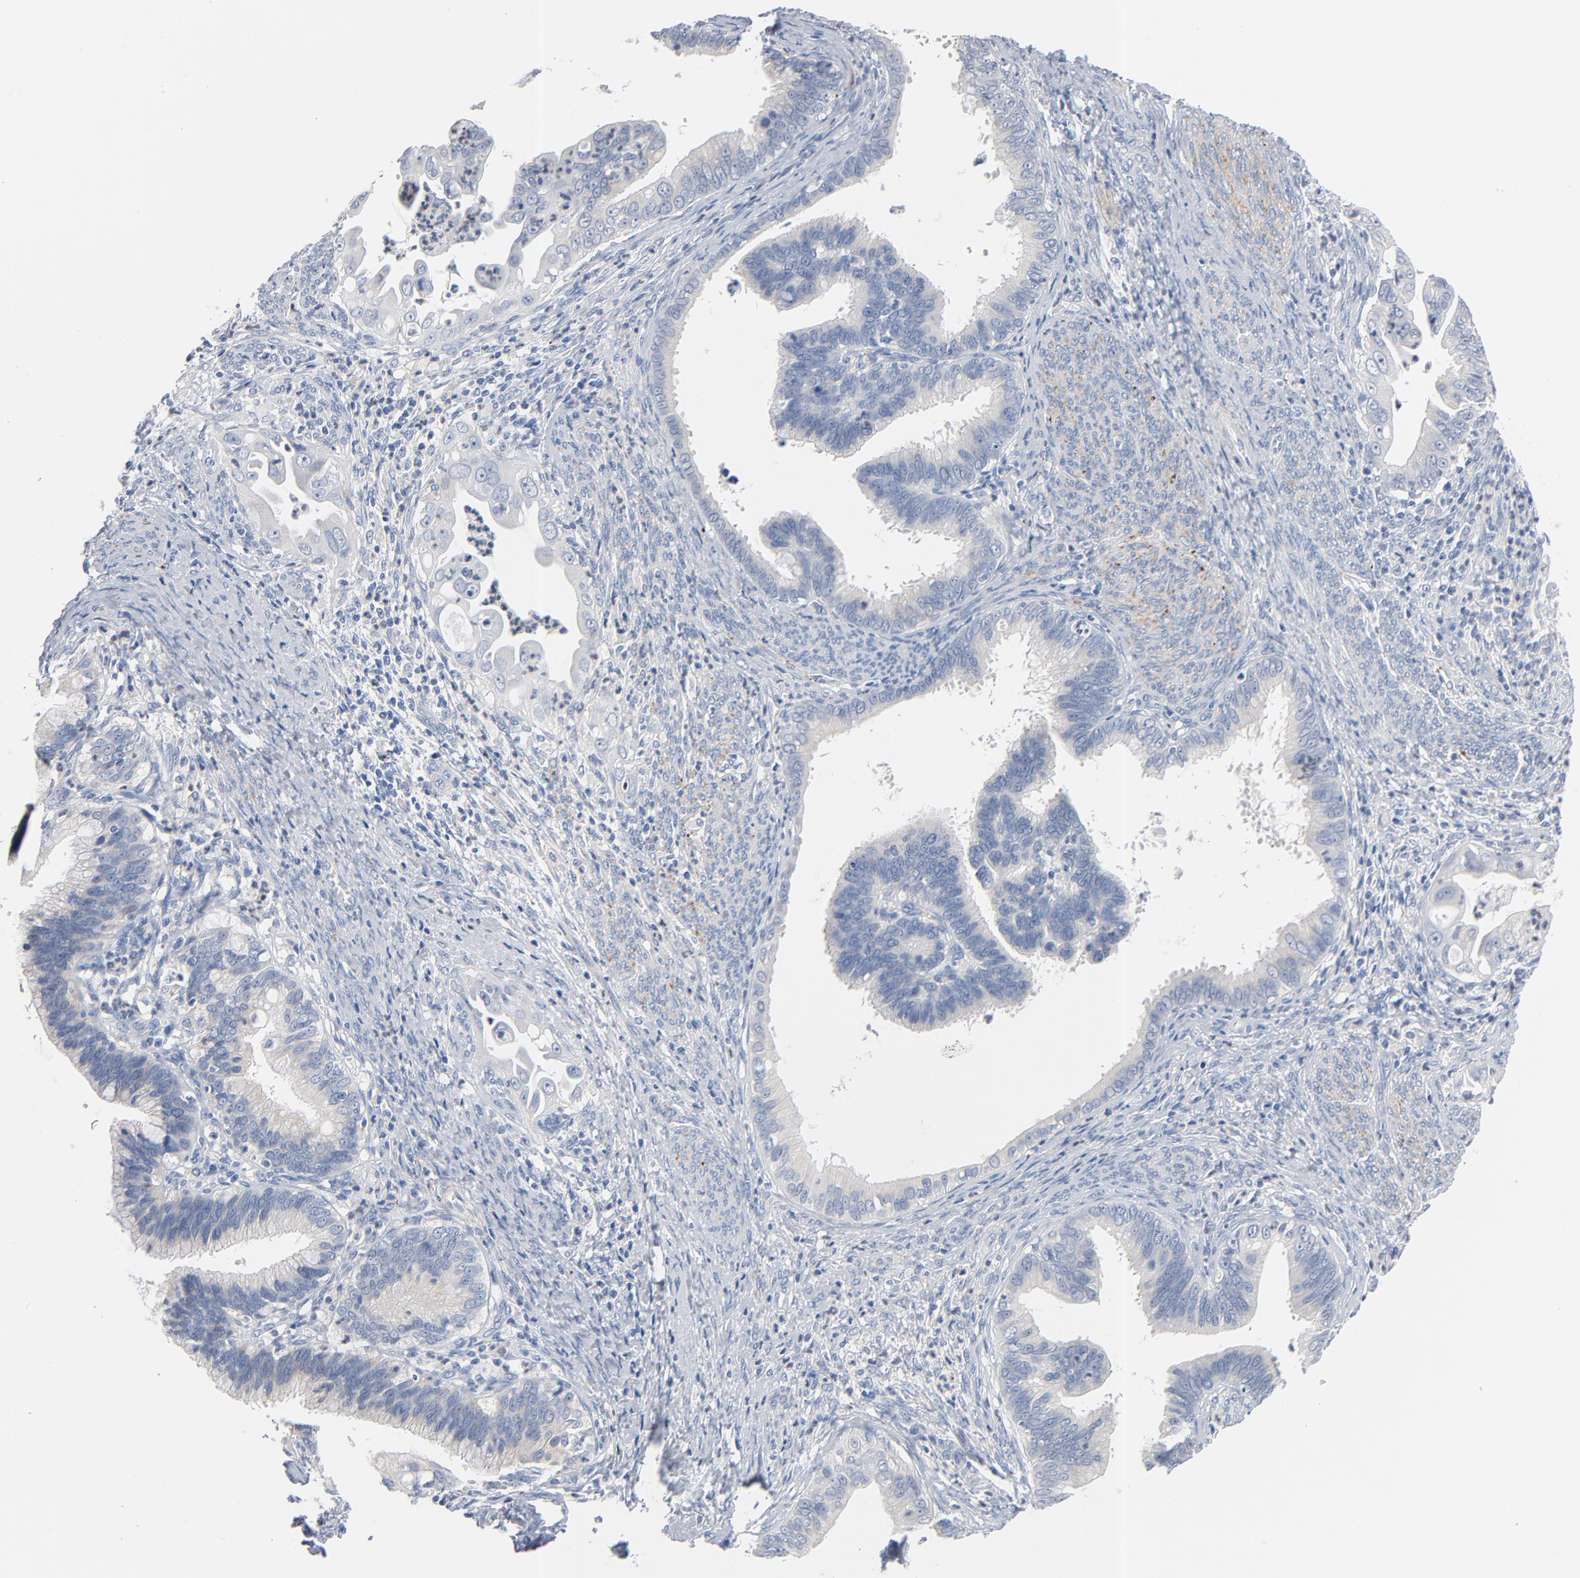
{"staining": {"intensity": "negative", "quantity": "none", "location": "none"}, "tissue": "cervical cancer", "cell_type": "Tumor cells", "image_type": "cancer", "snomed": [{"axis": "morphology", "description": "Adenocarcinoma, NOS"}, {"axis": "topography", "description": "Cervix"}], "caption": "Immunohistochemical staining of human cervical cancer (adenocarcinoma) shows no significant staining in tumor cells.", "gene": "IFT43", "patient": {"sex": "female", "age": 47}}